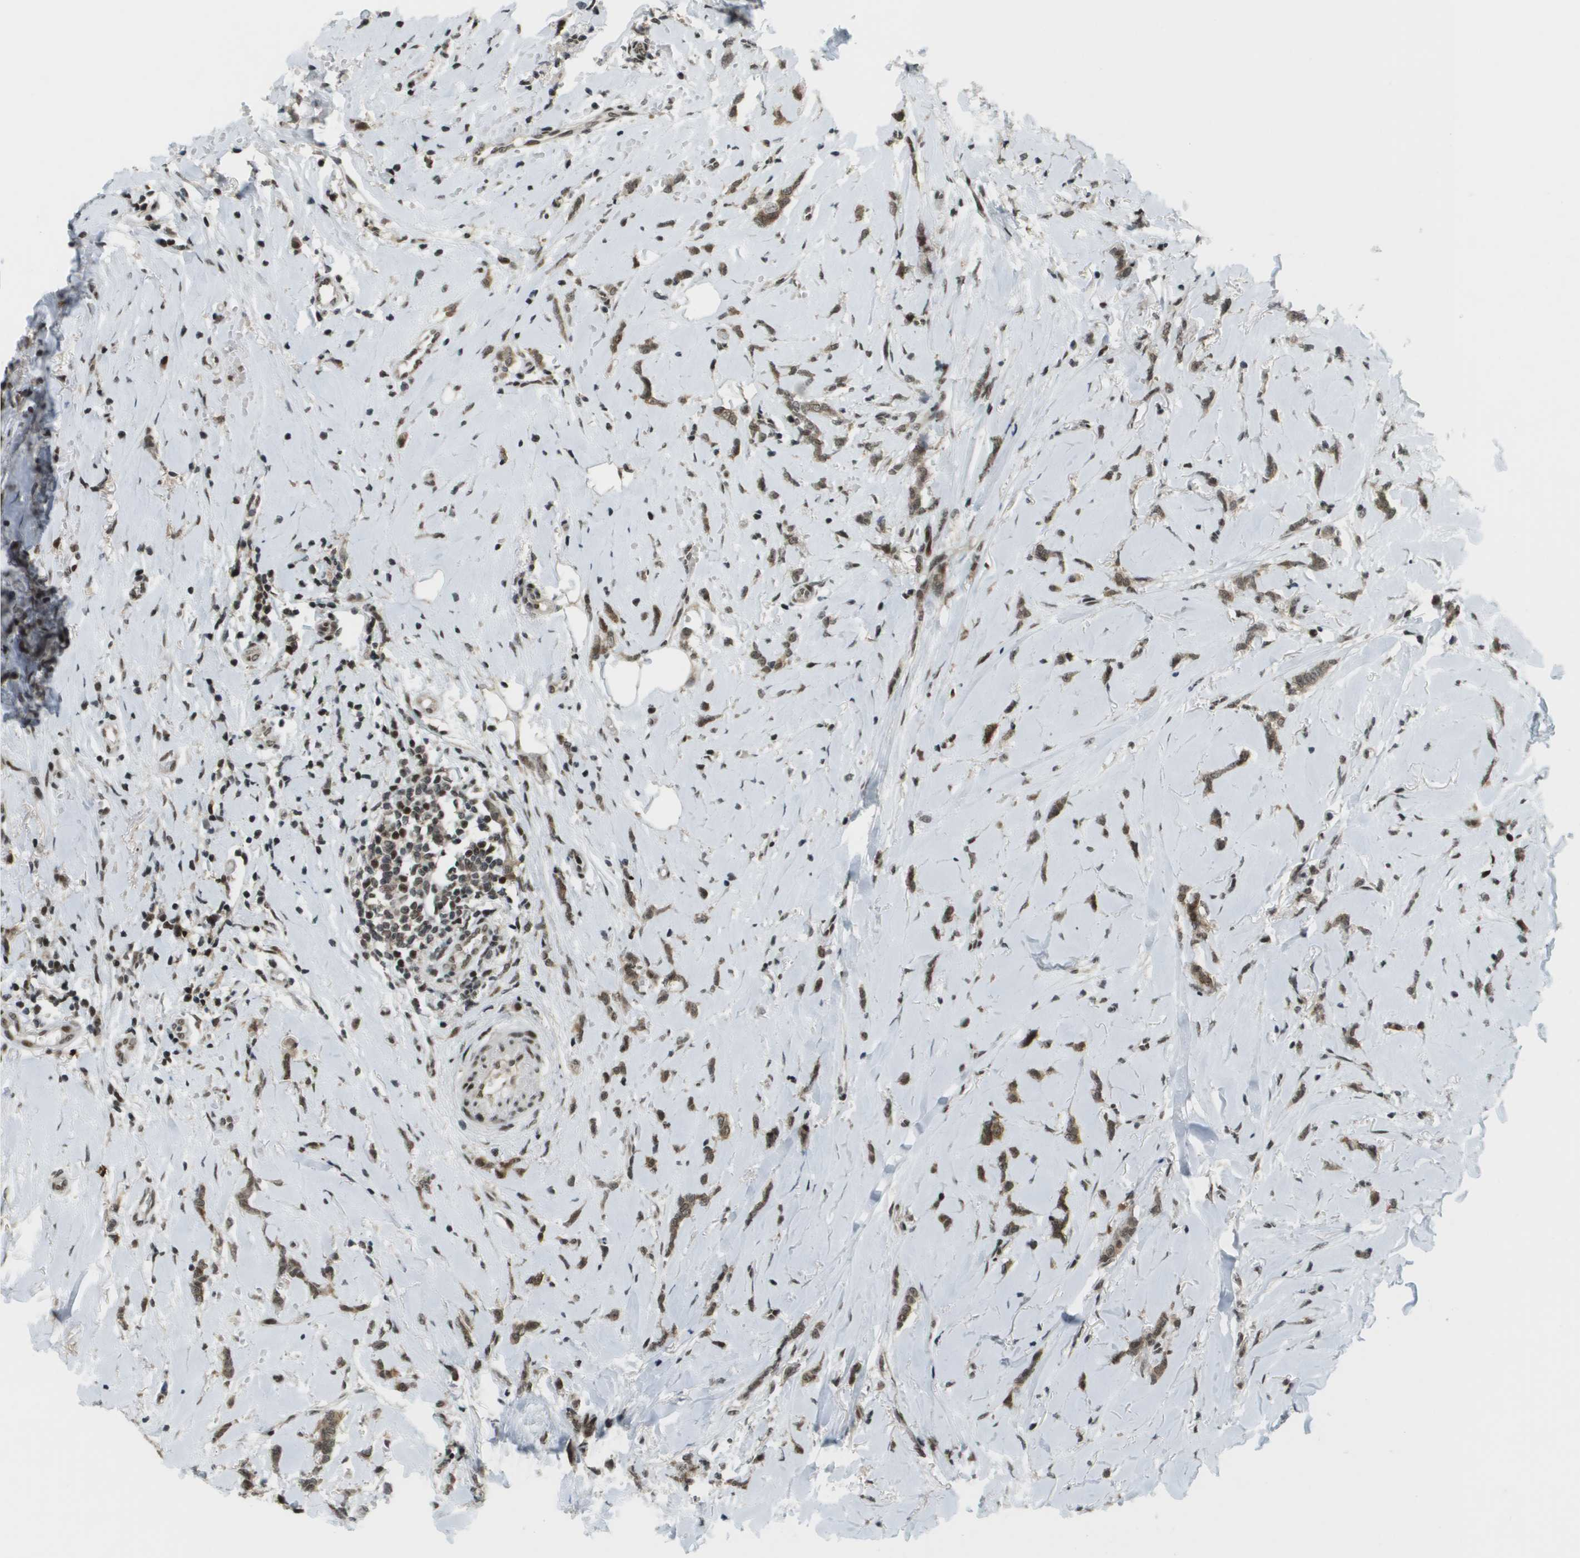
{"staining": {"intensity": "moderate", "quantity": ">75%", "location": "cytoplasmic/membranous,nuclear"}, "tissue": "breast cancer", "cell_type": "Tumor cells", "image_type": "cancer", "snomed": [{"axis": "morphology", "description": "Lobular carcinoma"}, {"axis": "topography", "description": "Skin"}, {"axis": "topography", "description": "Breast"}], "caption": "Immunohistochemical staining of lobular carcinoma (breast) reveals medium levels of moderate cytoplasmic/membranous and nuclear positivity in about >75% of tumor cells. (brown staining indicates protein expression, while blue staining denotes nuclei).", "gene": "IRF7", "patient": {"sex": "female", "age": 46}}